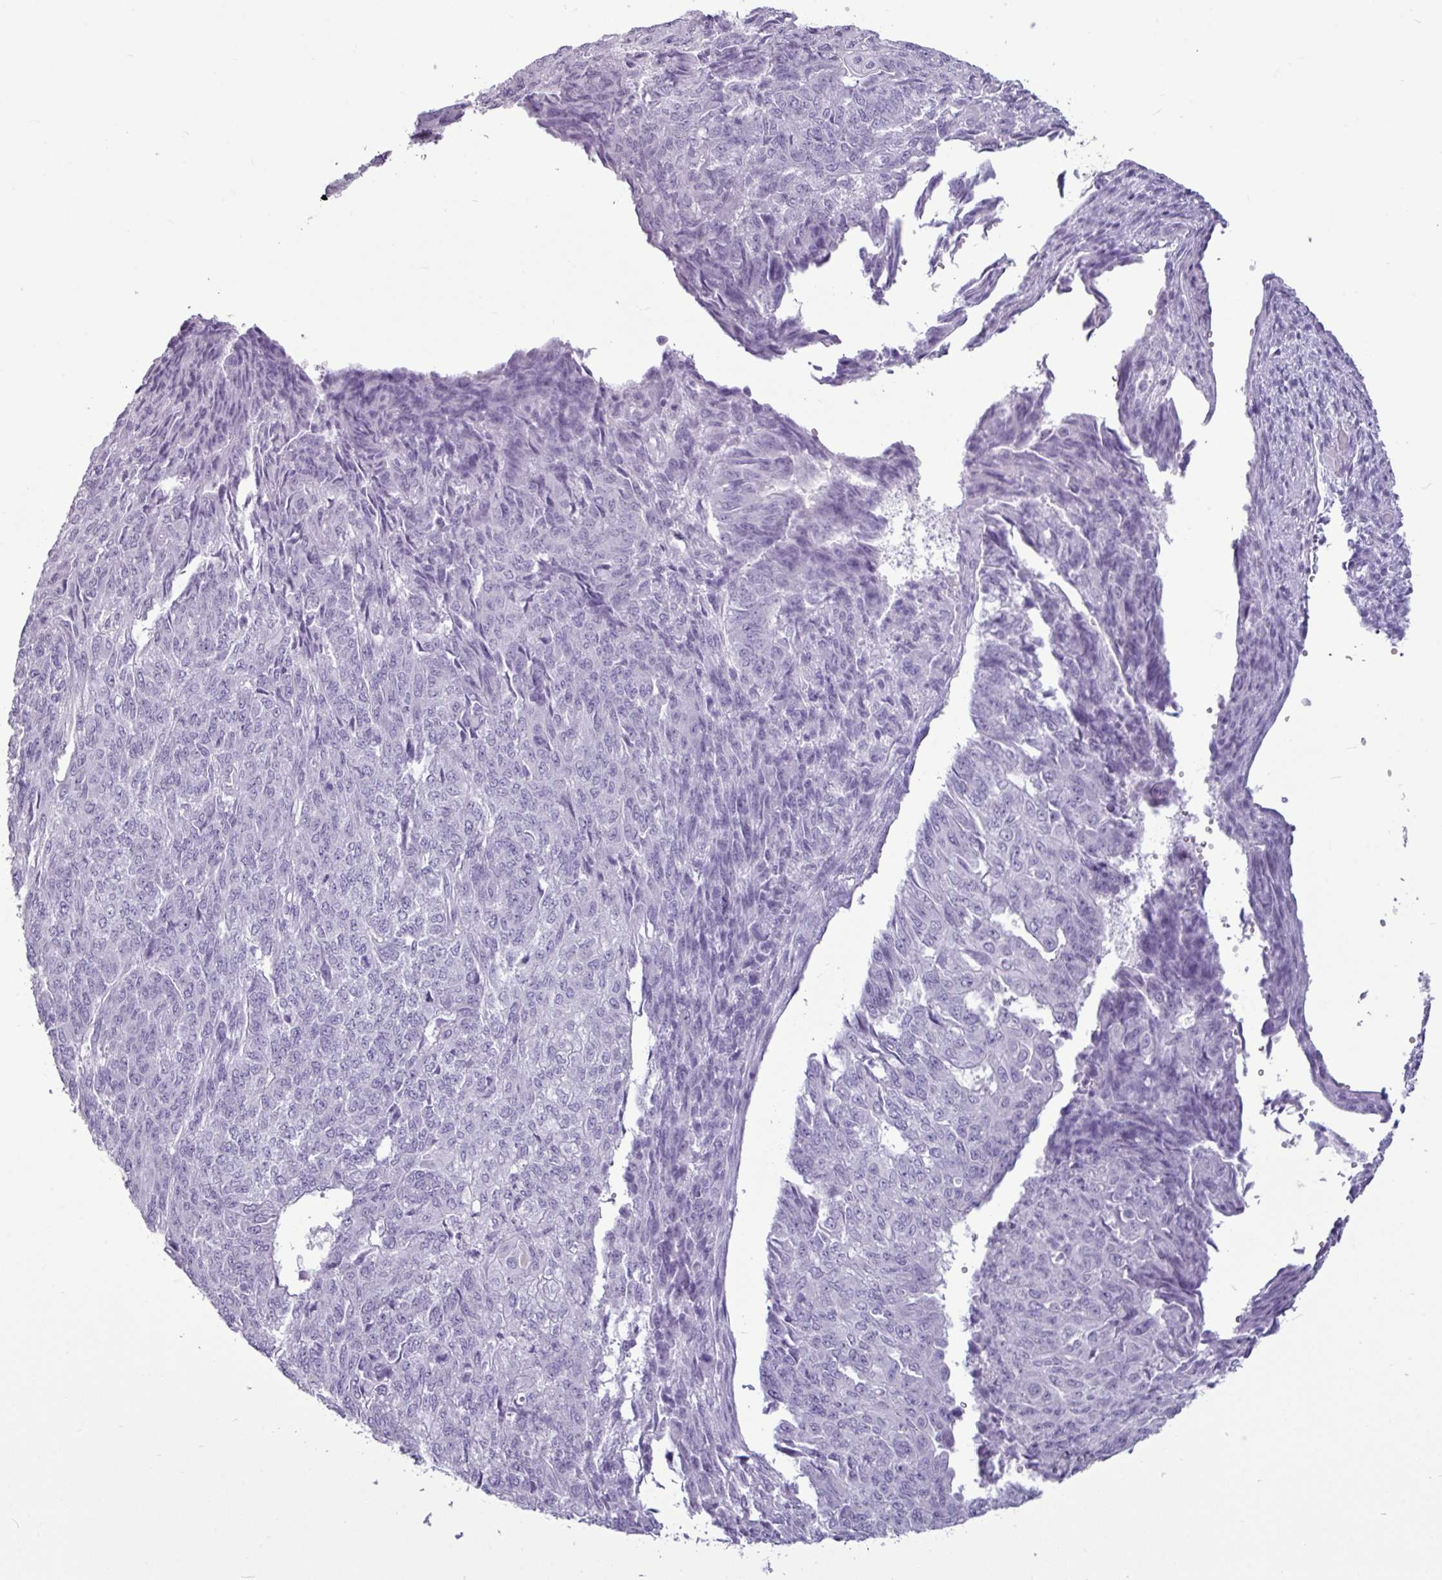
{"staining": {"intensity": "negative", "quantity": "none", "location": "none"}, "tissue": "endometrial cancer", "cell_type": "Tumor cells", "image_type": "cancer", "snomed": [{"axis": "morphology", "description": "Adenocarcinoma, NOS"}, {"axis": "topography", "description": "Endometrium"}], "caption": "Micrograph shows no significant protein positivity in tumor cells of endometrial adenocarcinoma. (DAB immunohistochemistry (IHC) with hematoxylin counter stain).", "gene": "AMY2A", "patient": {"sex": "female", "age": 32}}